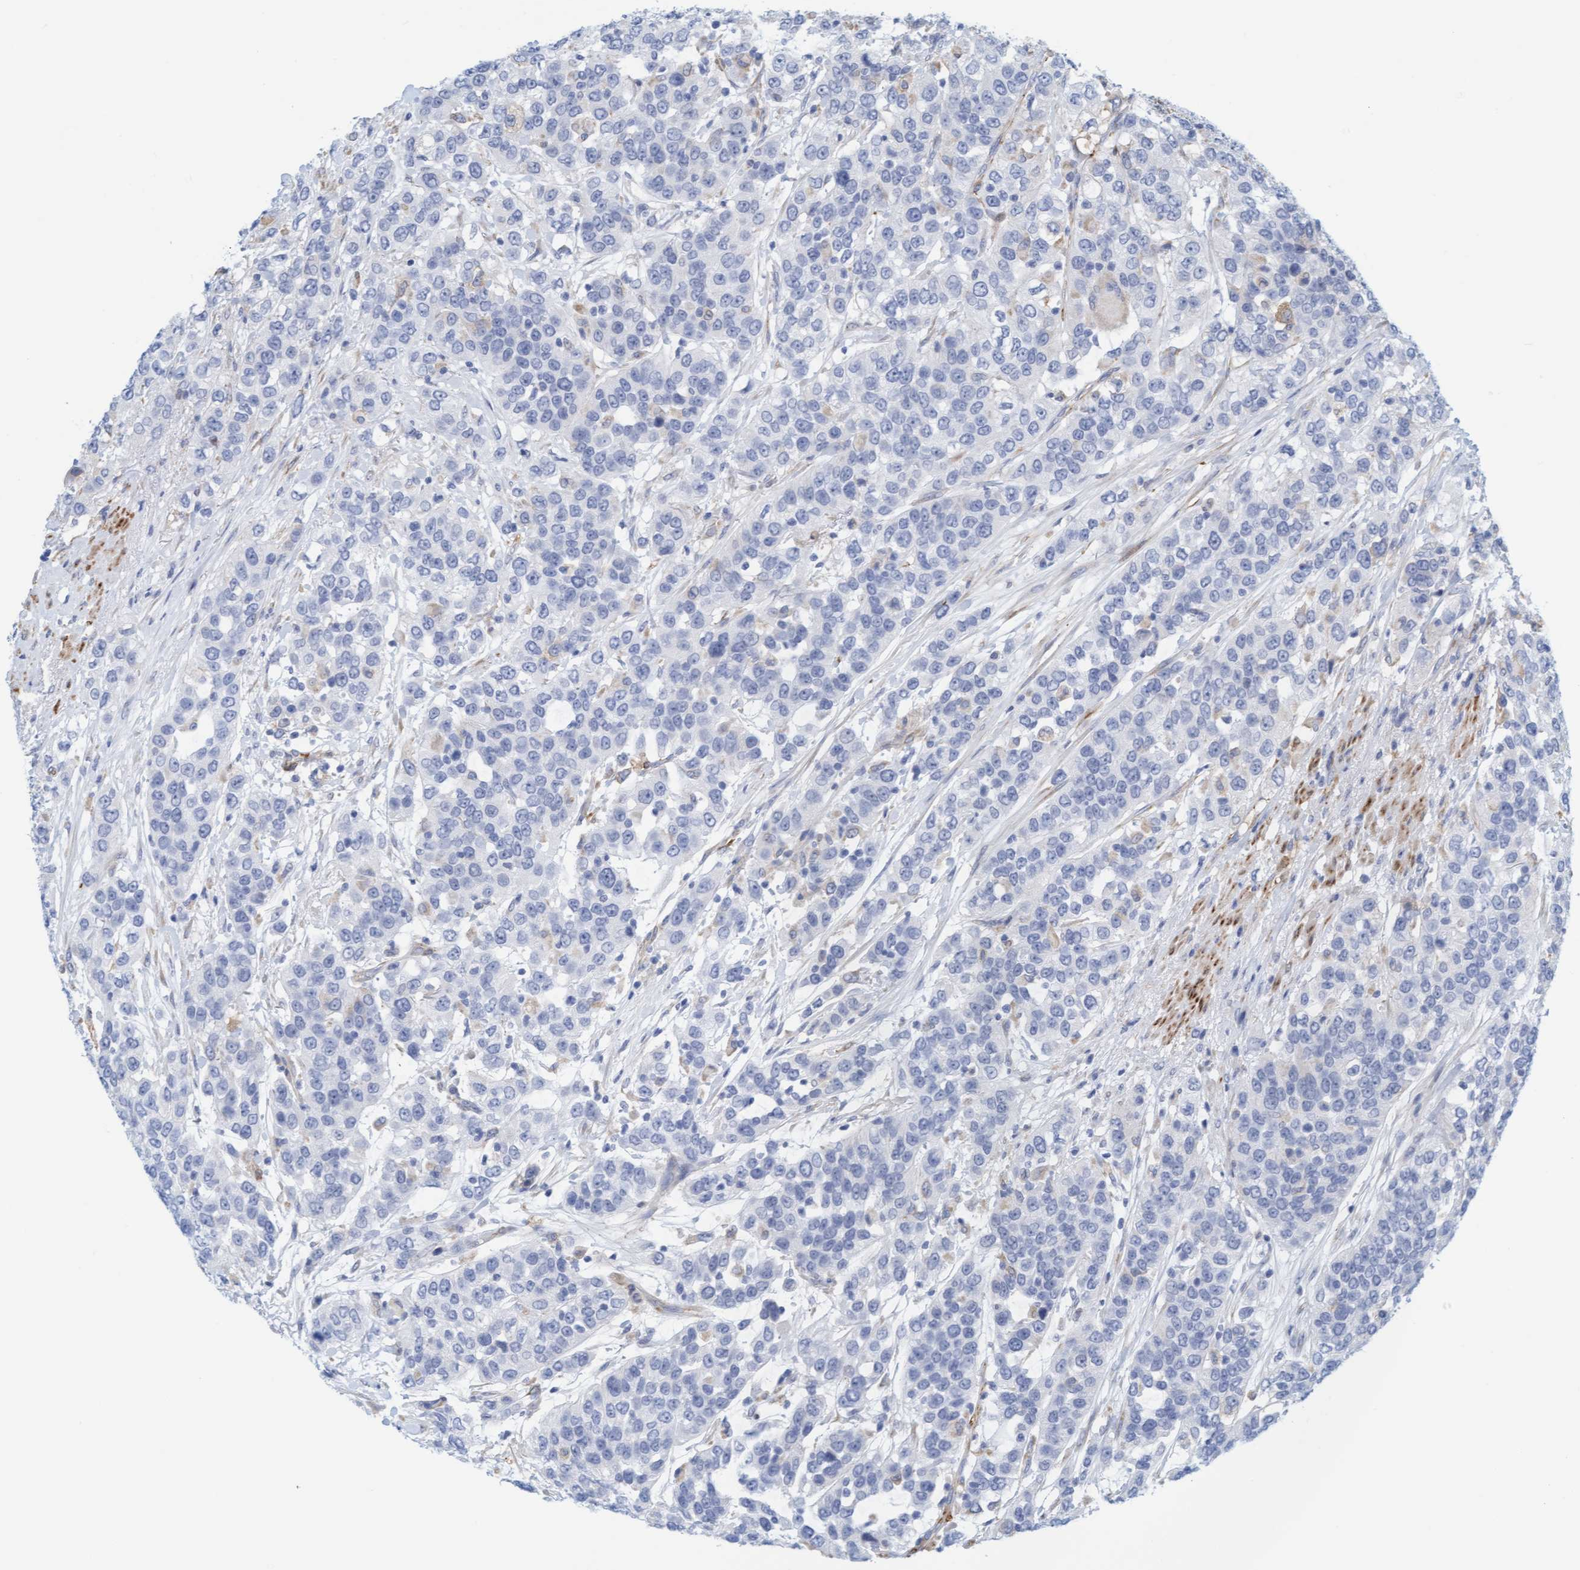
{"staining": {"intensity": "negative", "quantity": "none", "location": "none"}, "tissue": "urothelial cancer", "cell_type": "Tumor cells", "image_type": "cancer", "snomed": [{"axis": "morphology", "description": "Urothelial carcinoma, High grade"}, {"axis": "topography", "description": "Urinary bladder"}], "caption": "DAB immunohistochemical staining of urothelial cancer reveals no significant positivity in tumor cells. Nuclei are stained in blue.", "gene": "MAP1B", "patient": {"sex": "female", "age": 80}}